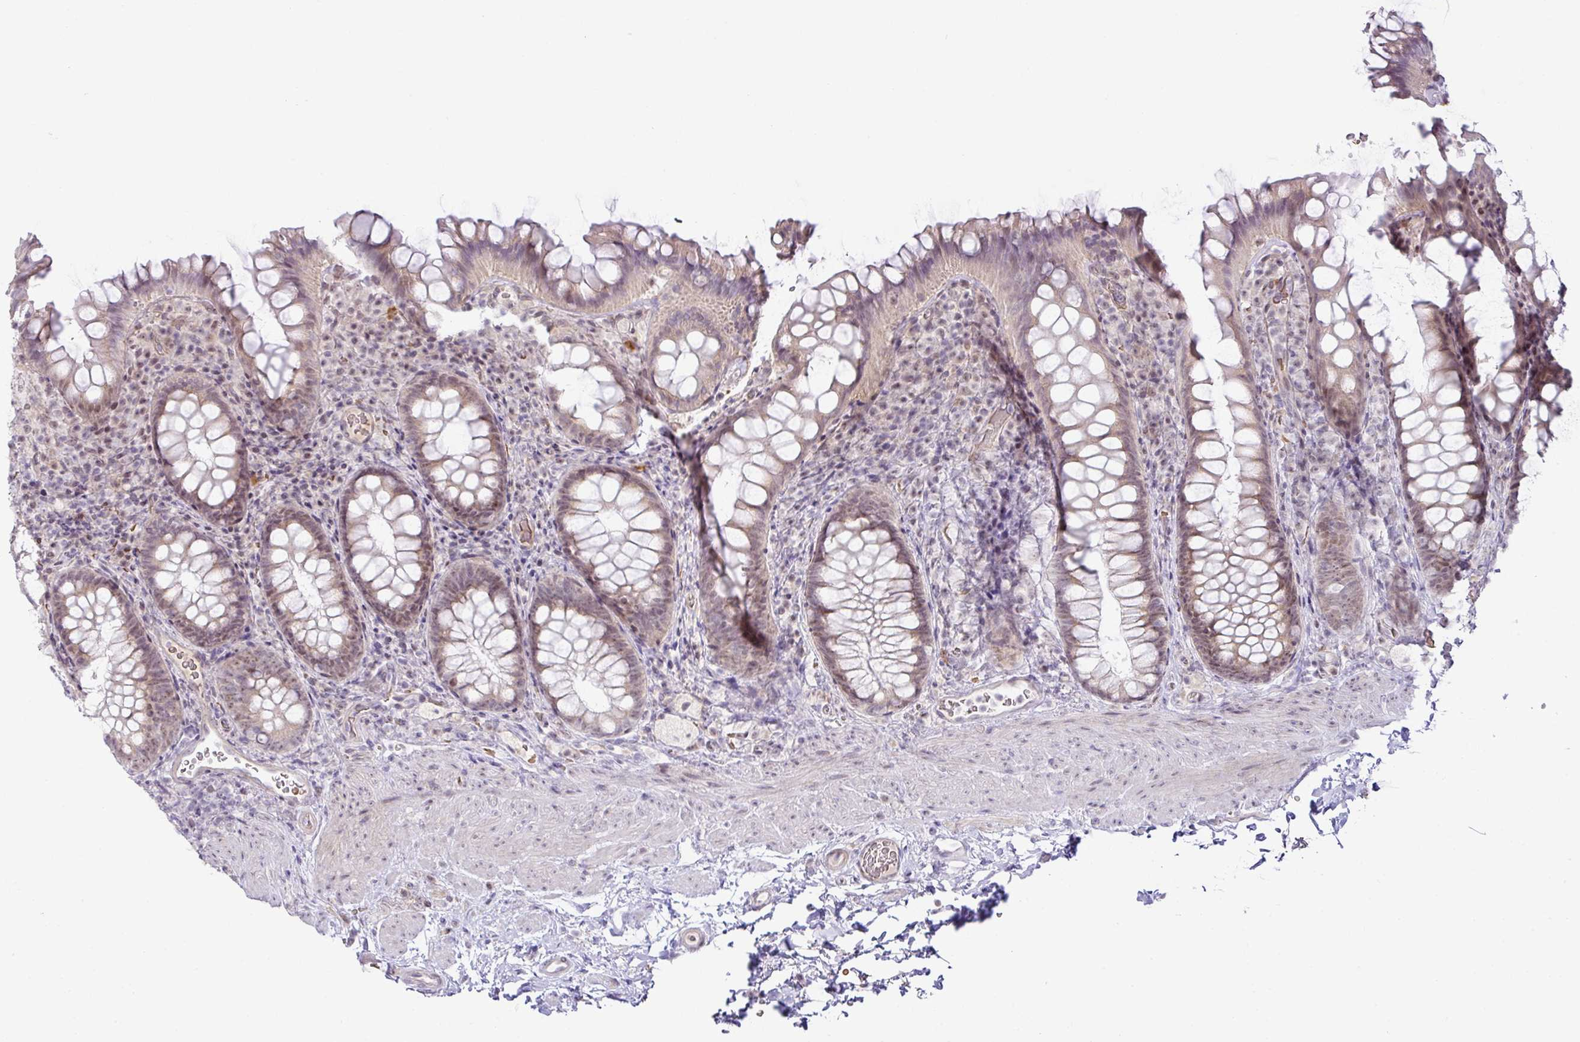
{"staining": {"intensity": "weak", "quantity": ">75%", "location": "cytoplasmic/membranous,nuclear"}, "tissue": "rectum", "cell_type": "Glandular cells", "image_type": "normal", "snomed": [{"axis": "morphology", "description": "Normal tissue, NOS"}, {"axis": "topography", "description": "Rectum"}], "caption": "Approximately >75% of glandular cells in unremarkable human rectum display weak cytoplasmic/membranous,nuclear protein staining as visualized by brown immunohistochemical staining.", "gene": "PARP2", "patient": {"sex": "female", "age": 69}}